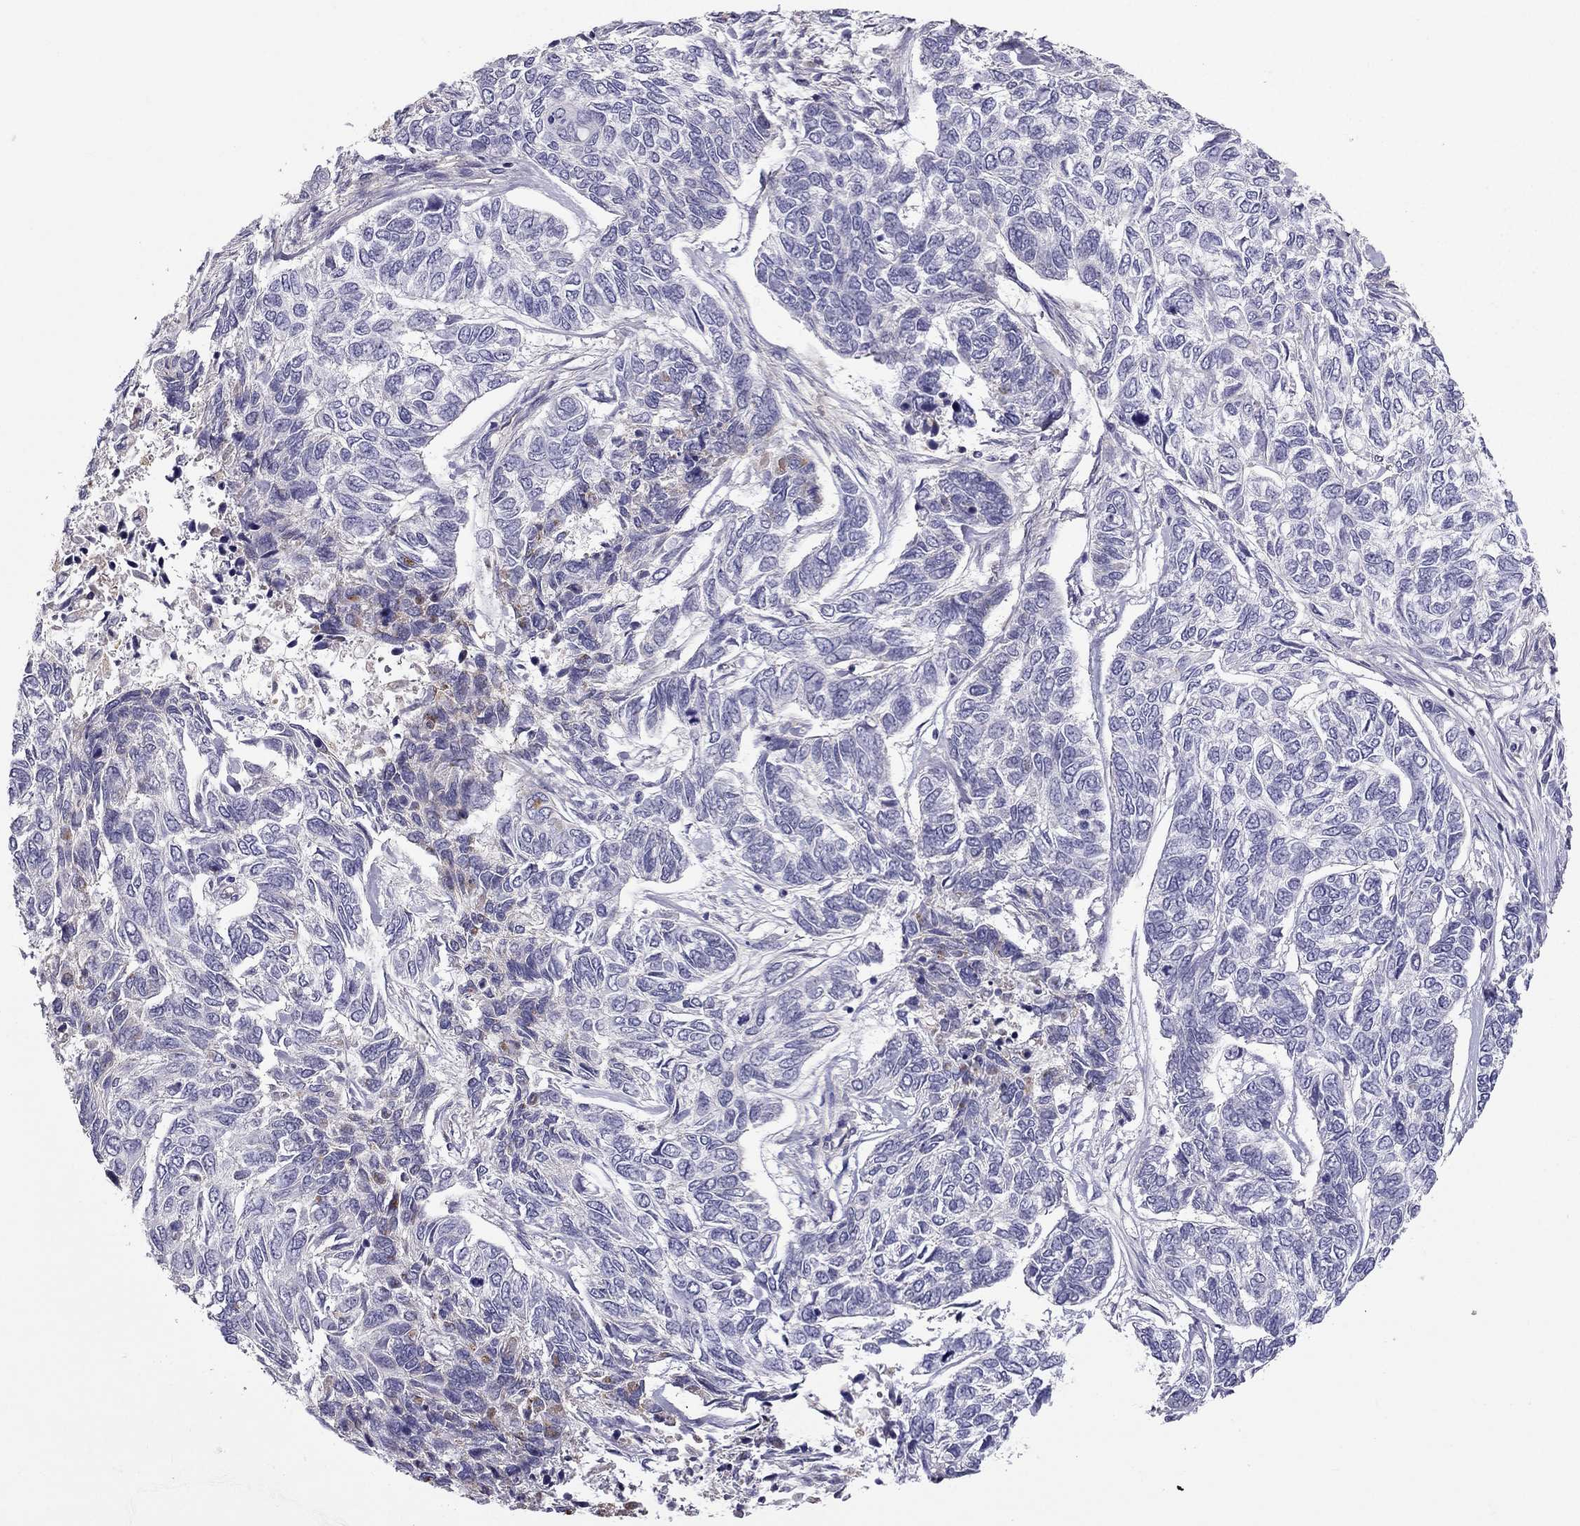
{"staining": {"intensity": "negative", "quantity": "none", "location": "none"}, "tissue": "skin cancer", "cell_type": "Tumor cells", "image_type": "cancer", "snomed": [{"axis": "morphology", "description": "Basal cell carcinoma"}, {"axis": "topography", "description": "Skin"}], "caption": "Protein analysis of skin basal cell carcinoma exhibits no significant positivity in tumor cells.", "gene": "STOML3", "patient": {"sex": "female", "age": 65}}